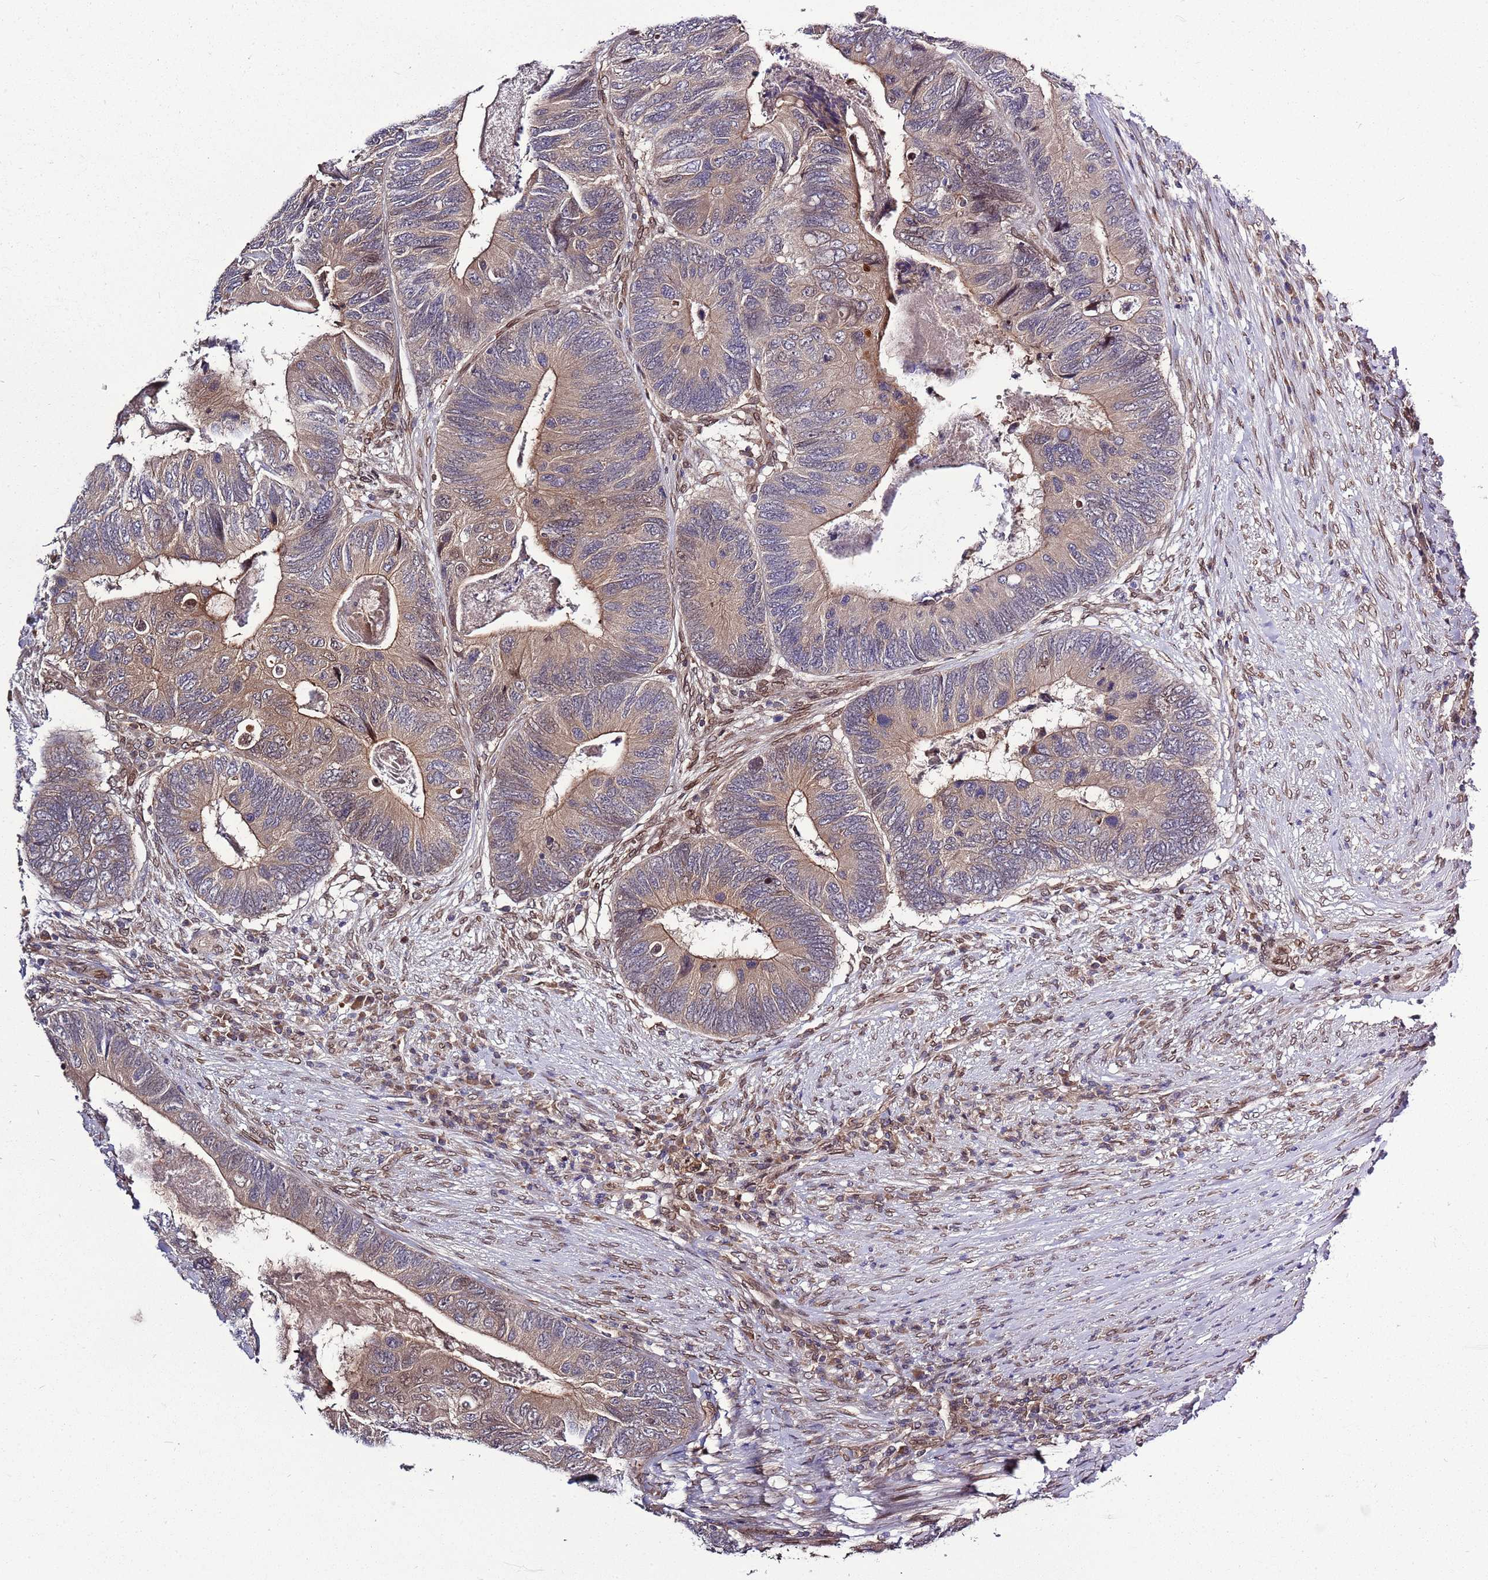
{"staining": {"intensity": "weak", "quantity": ">75%", "location": "cytoplasmic/membranous"}, "tissue": "colorectal cancer", "cell_type": "Tumor cells", "image_type": "cancer", "snomed": [{"axis": "morphology", "description": "Adenocarcinoma, NOS"}, {"axis": "topography", "description": "Colon"}], "caption": "This micrograph displays adenocarcinoma (colorectal) stained with immunohistochemistry to label a protein in brown. The cytoplasmic/membranous of tumor cells show weak positivity for the protein. Nuclei are counter-stained blue.", "gene": "ZNF665", "patient": {"sex": "female", "age": 67}}